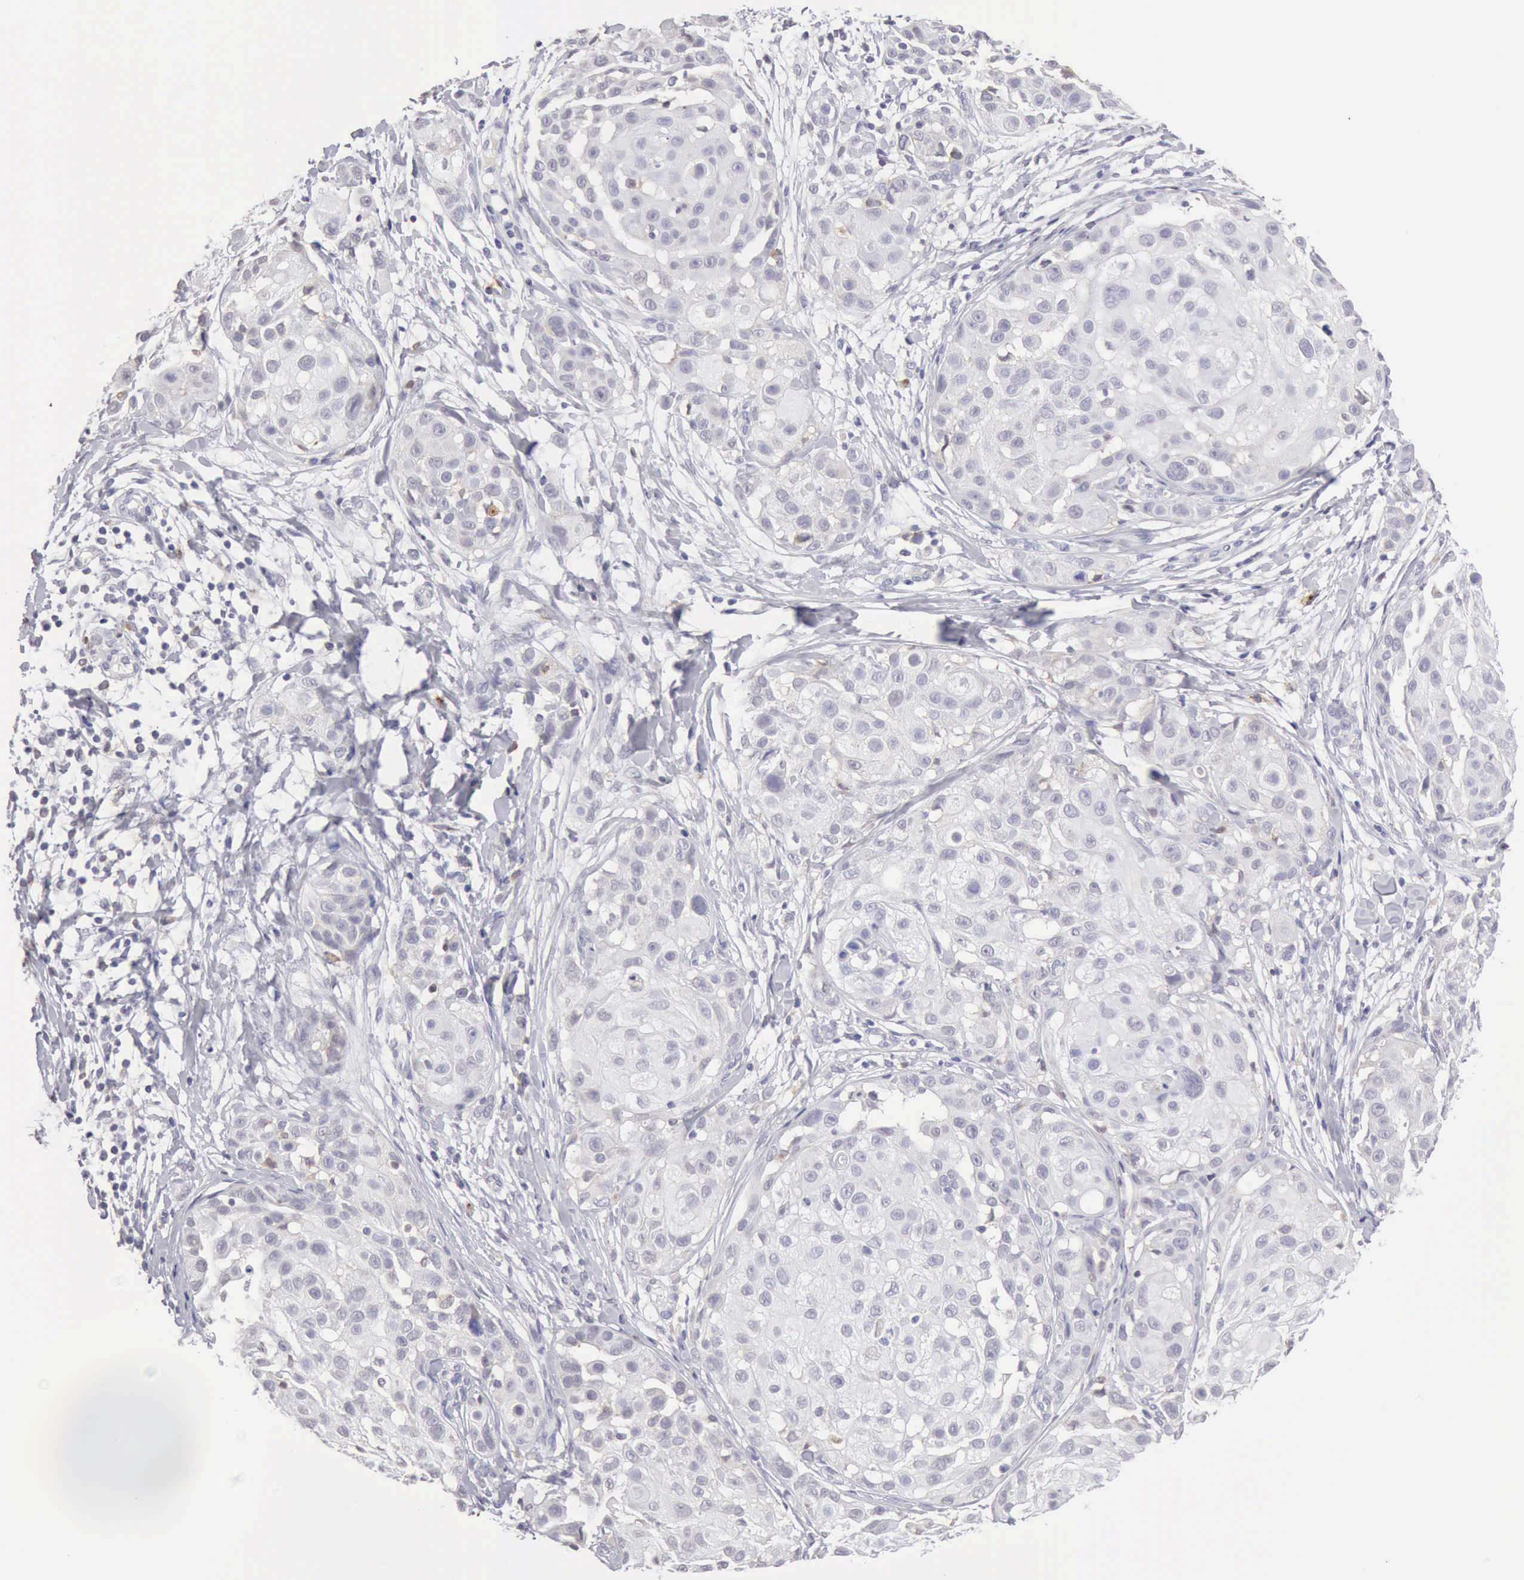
{"staining": {"intensity": "negative", "quantity": "none", "location": "none"}, "tissue": "skin cancer", "cell_type": "Tumor cells", "image_type": "cancer", "snomed": [{"axis": "morphology", "description": "Squamous cell carcinoma, NOS"}, {"axis": "topography", "description": "Skin"}], "caption": "A high-resolution histopathology image shows immunohistochemistry (IHC) staining of squamous cell carcinoma (skin), which shows no significant positivity in tumor cells. The staining is performed using DAB brown chromogen with nuclei counter-stained in using hematoxylin.", "gene": "RNASE1", "patient": {"sex": "female", "age": 57}}